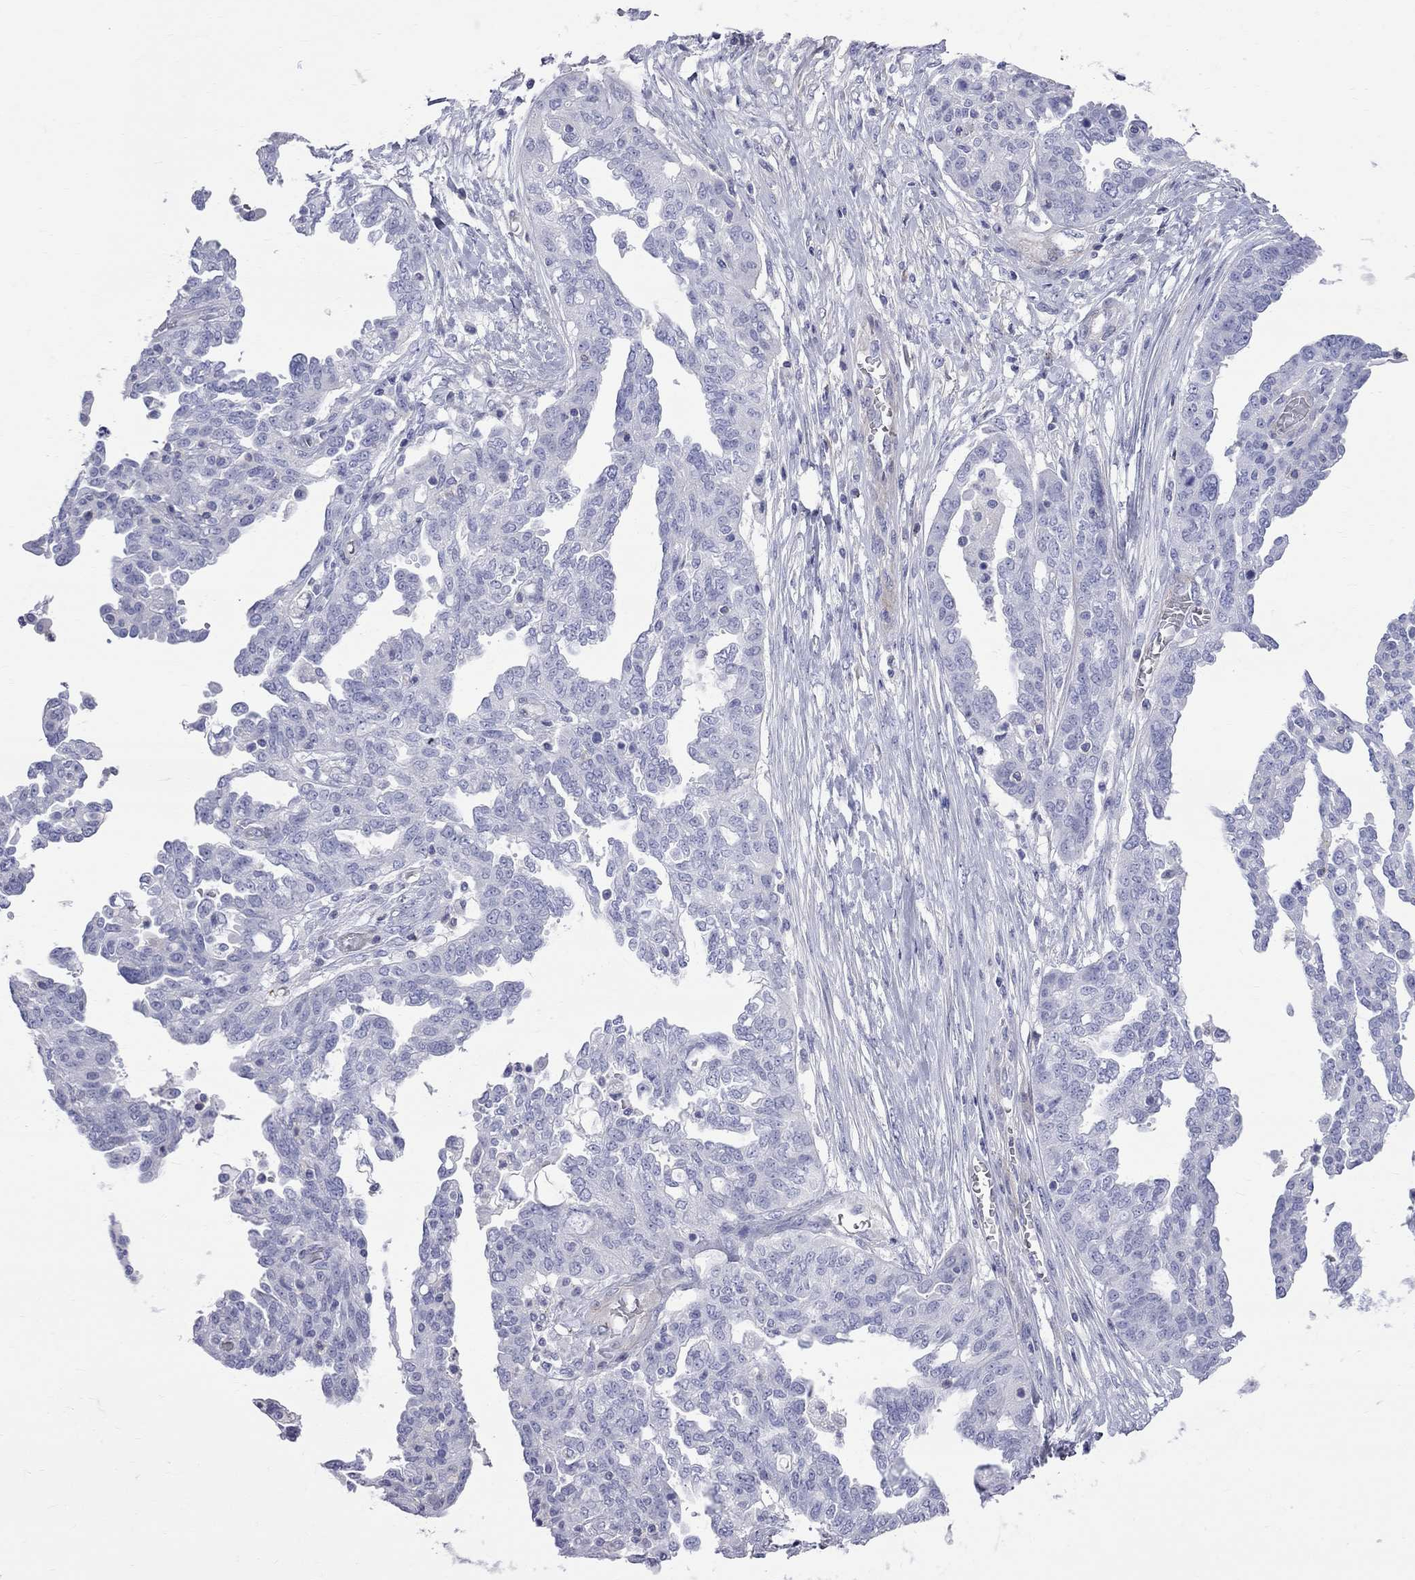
{"staining": {"intensity": "negative", "quantity": "none", "location": "none"}, "tissue": "ovarian cancer", "cell_type": "Tumor cells", "image_type": "cancer", "snomed": [{"axis": "morphology", "description": "Cystadenocarcinoma, serous, NOS"}, {"axis": "topography", "description": "Ovary"}], "caption": "IHC histopathology image of neoplastic tissue: ovarian serous cystadenocarcinoma stained with DAB demonstrates no significant protein positivity in tumor cells. (Brightfield microscopy of DAB immunohistochemistry at high magnification).", "gene": "S100A3", "patient": {"sex": "female", "age": 67}}